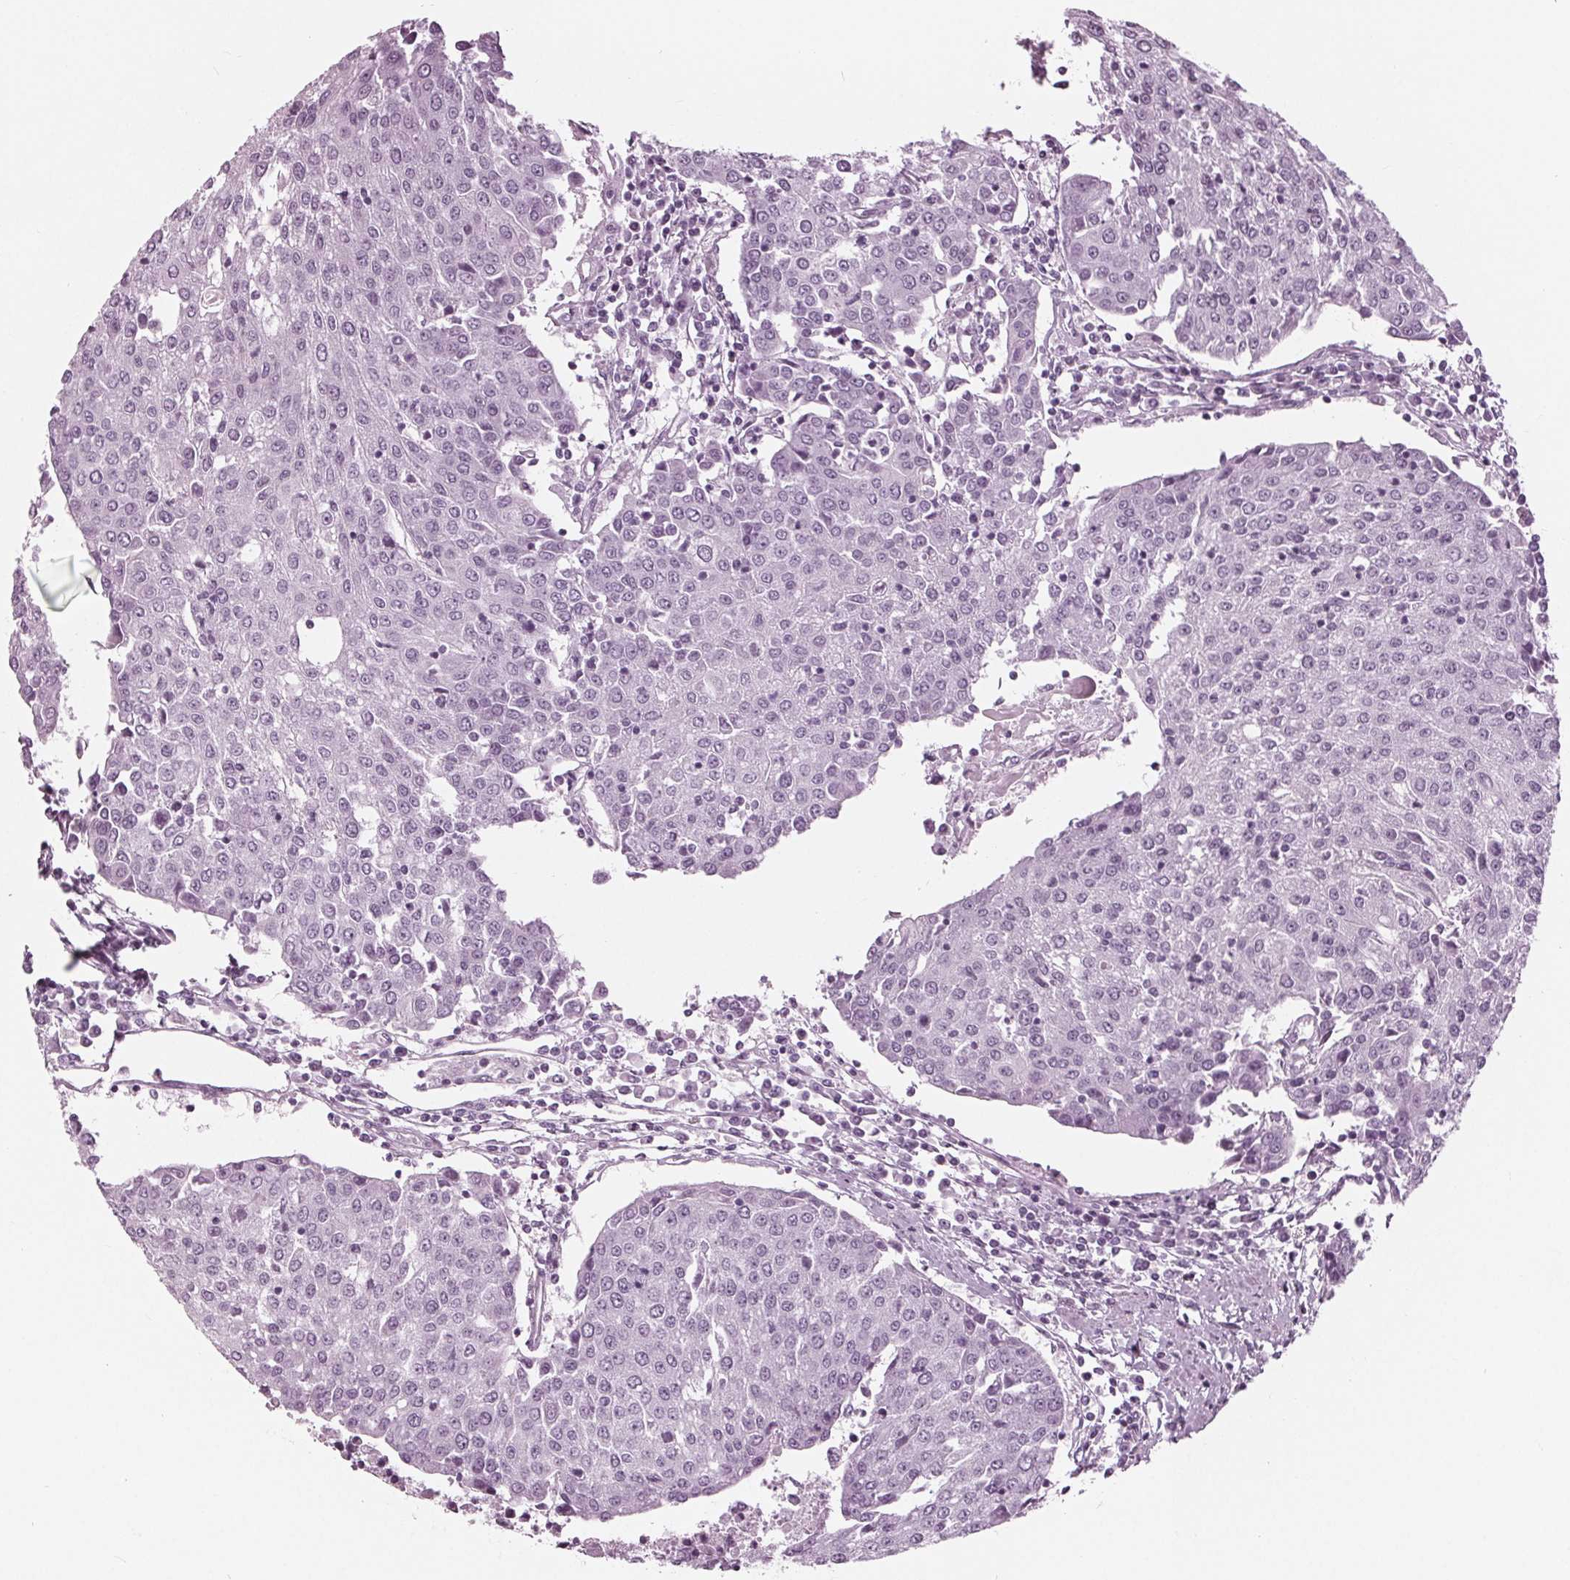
{"staining": {"intensity": "negative", "quantity": "none", "location": "none"}, "tissue": "urothelial cancer", "cell_type": "Tumor cells", "image_type": "cancer", "snomed": [{"axis": "morphology", "description": "Urothelial carcinoma, High grade"}, {"axis": "topography", "description": "Urinary bladder"}], "caption": "Urothelial carcinoma (high-grade) was stained to show a protein in brown. There is no significant positivity in tumor cells. Nuclei are stained in blue.", "gene": "KRT28", "patient": {"sex": "female", "age": 85}}